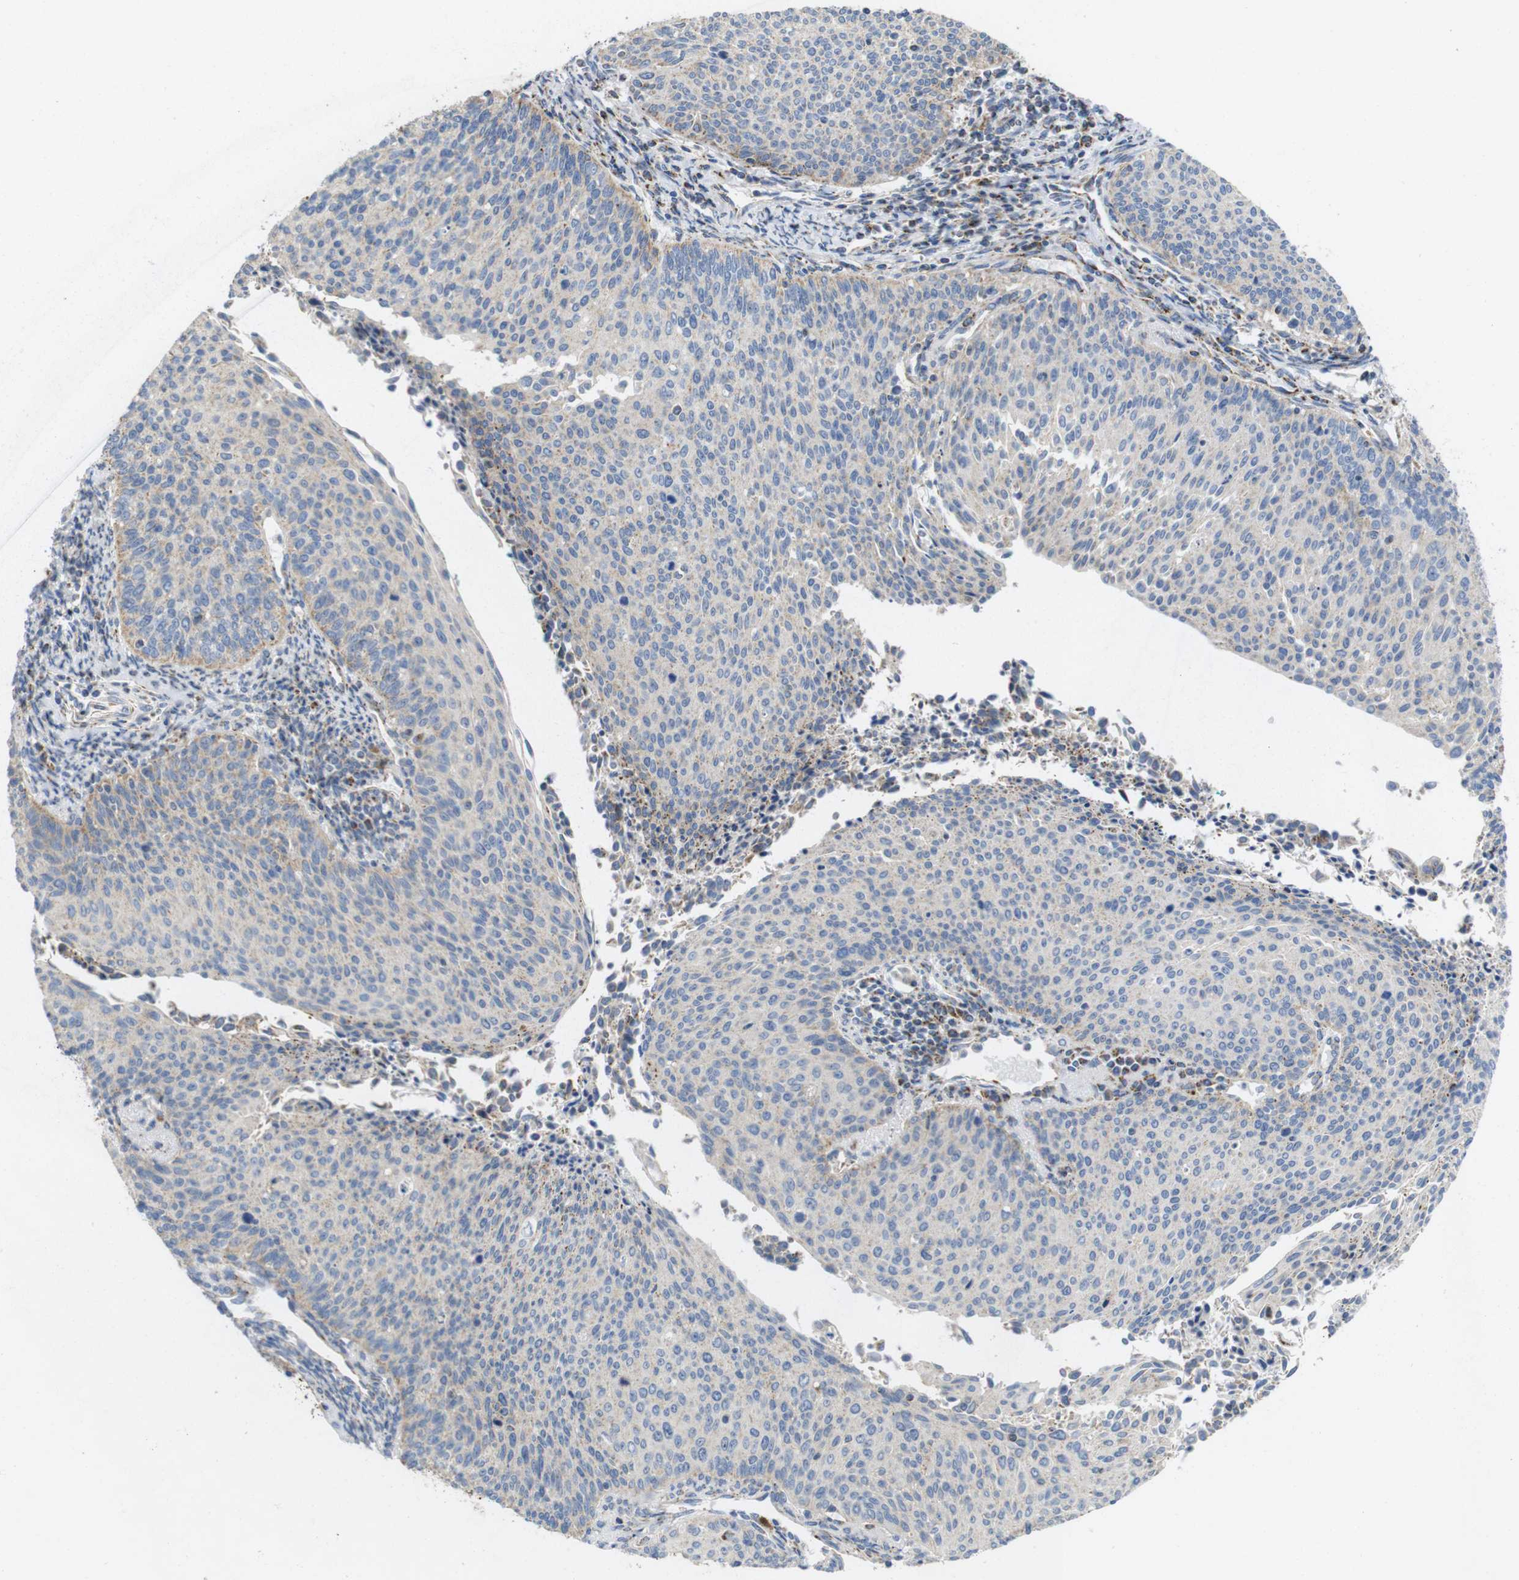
{"staining": {"intensity": "weak", "quantity": "<25%", "location": "cytoplasmic/membranous"}, "tissue": "cervical cancer", "cell_type": "Tumor cells", "image_type": "cancer", "snomed": [{"axis": "morphology", "description": "Squamous cell carcinoma, NOS"}, {"axis": "topography", "description": "Cervix"}], "caption": "Tumor cells are negative for protein expression in human cervical squamous cell carcinoma.", "gene": "TMEM192", "patient": {"sex": "female", "age": 55}}